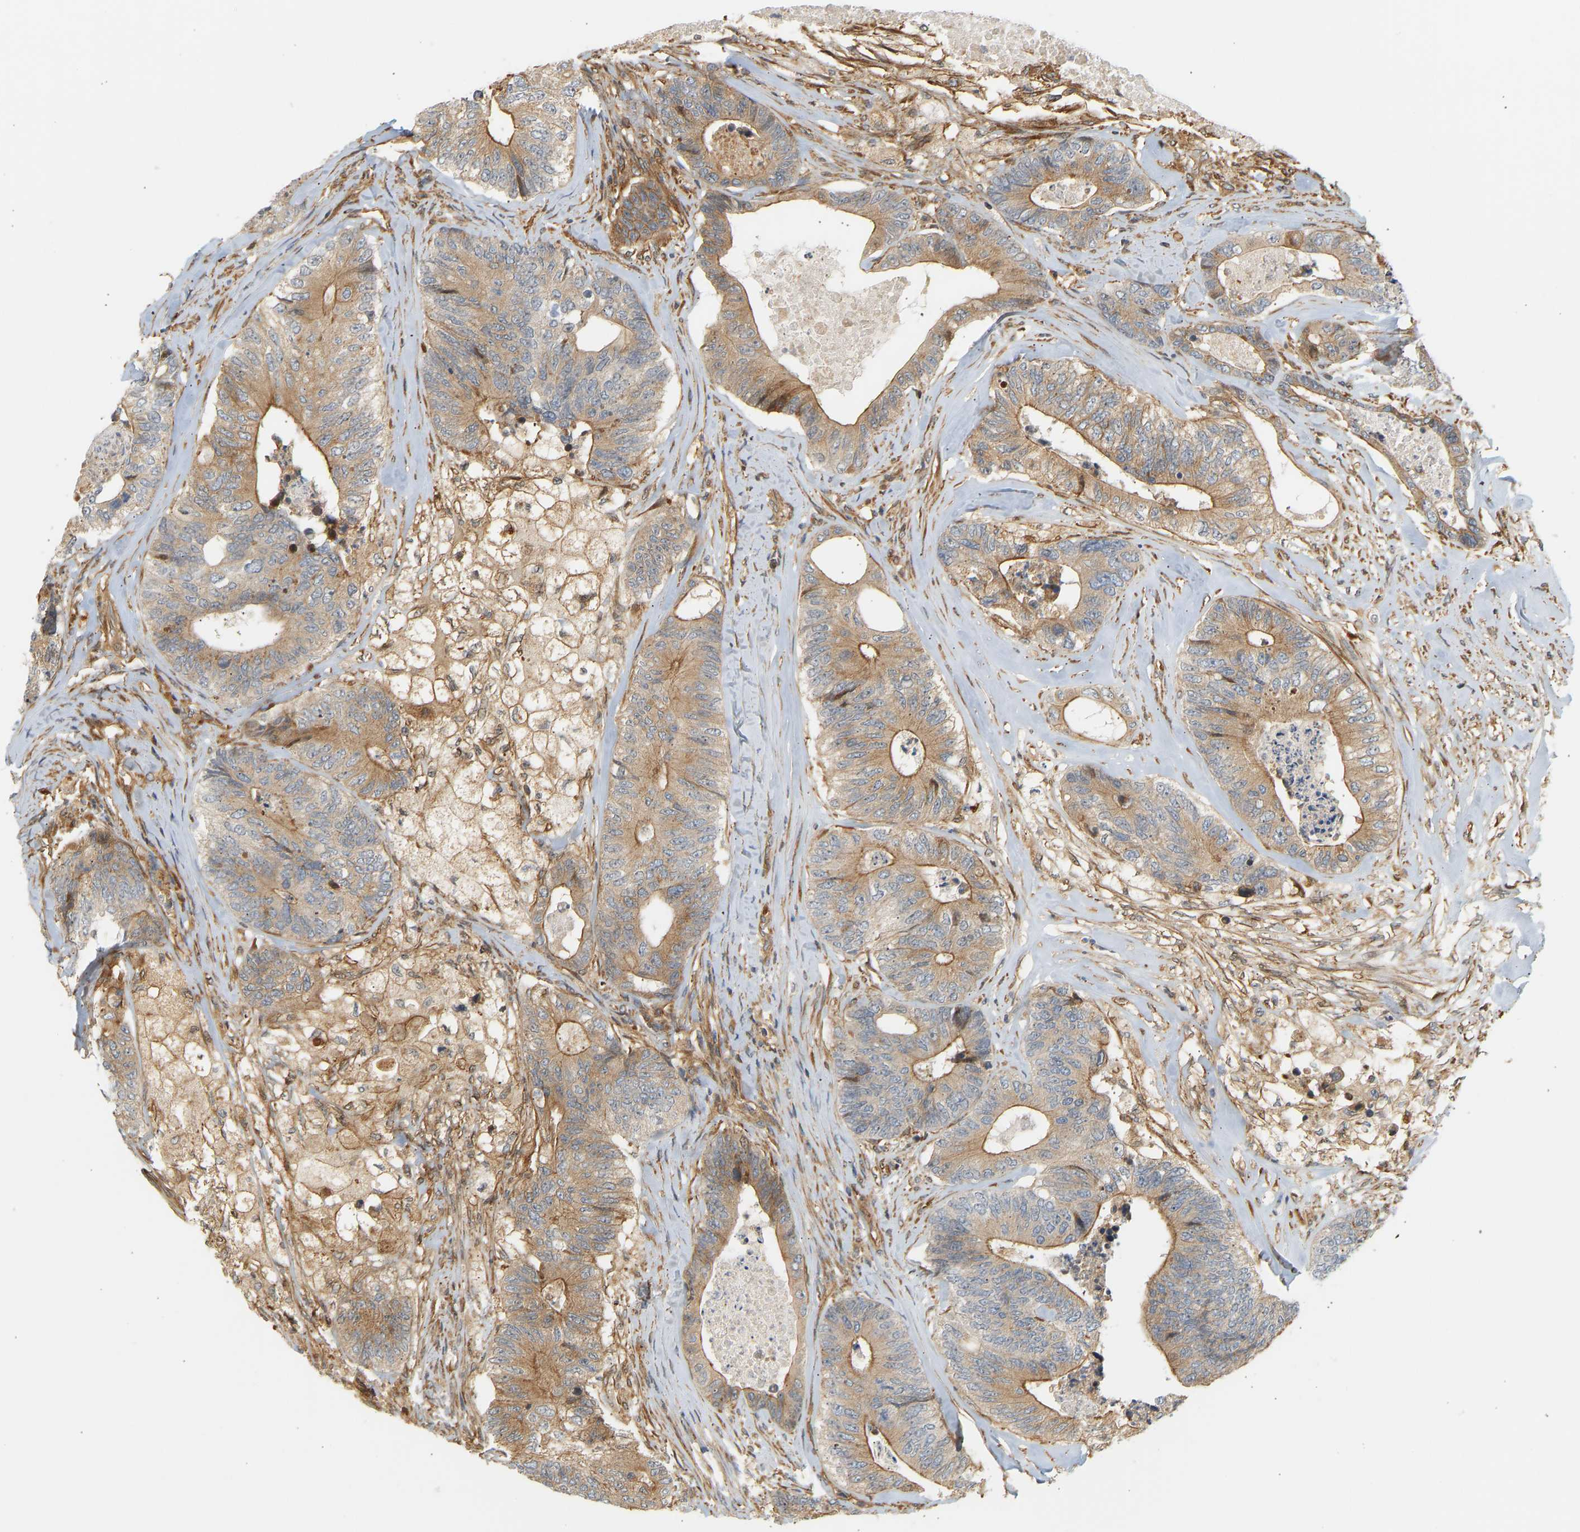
{"staining": {"intensity": "moderate", "quantity": ">75%", "location": "cytoplasmic/membranous"}, "tissue": "colorectal cancer", "cell_type": "Tumor cells", "image_type": "cancer", "snomed": [{"axis": "morphology", "description": "Adenocarcinoma, NOS"}, {"axis": "topography", "description": "Colon"}], "caption": "Human colorectal adenocarcinoma stained for a protein (brown) demonstrates moderate cytoplasmic/membranous positive positivity in approximately >75% of tumor cells.", "gene": "CEP57", "patient": {"sex": "female", "age": 67}}